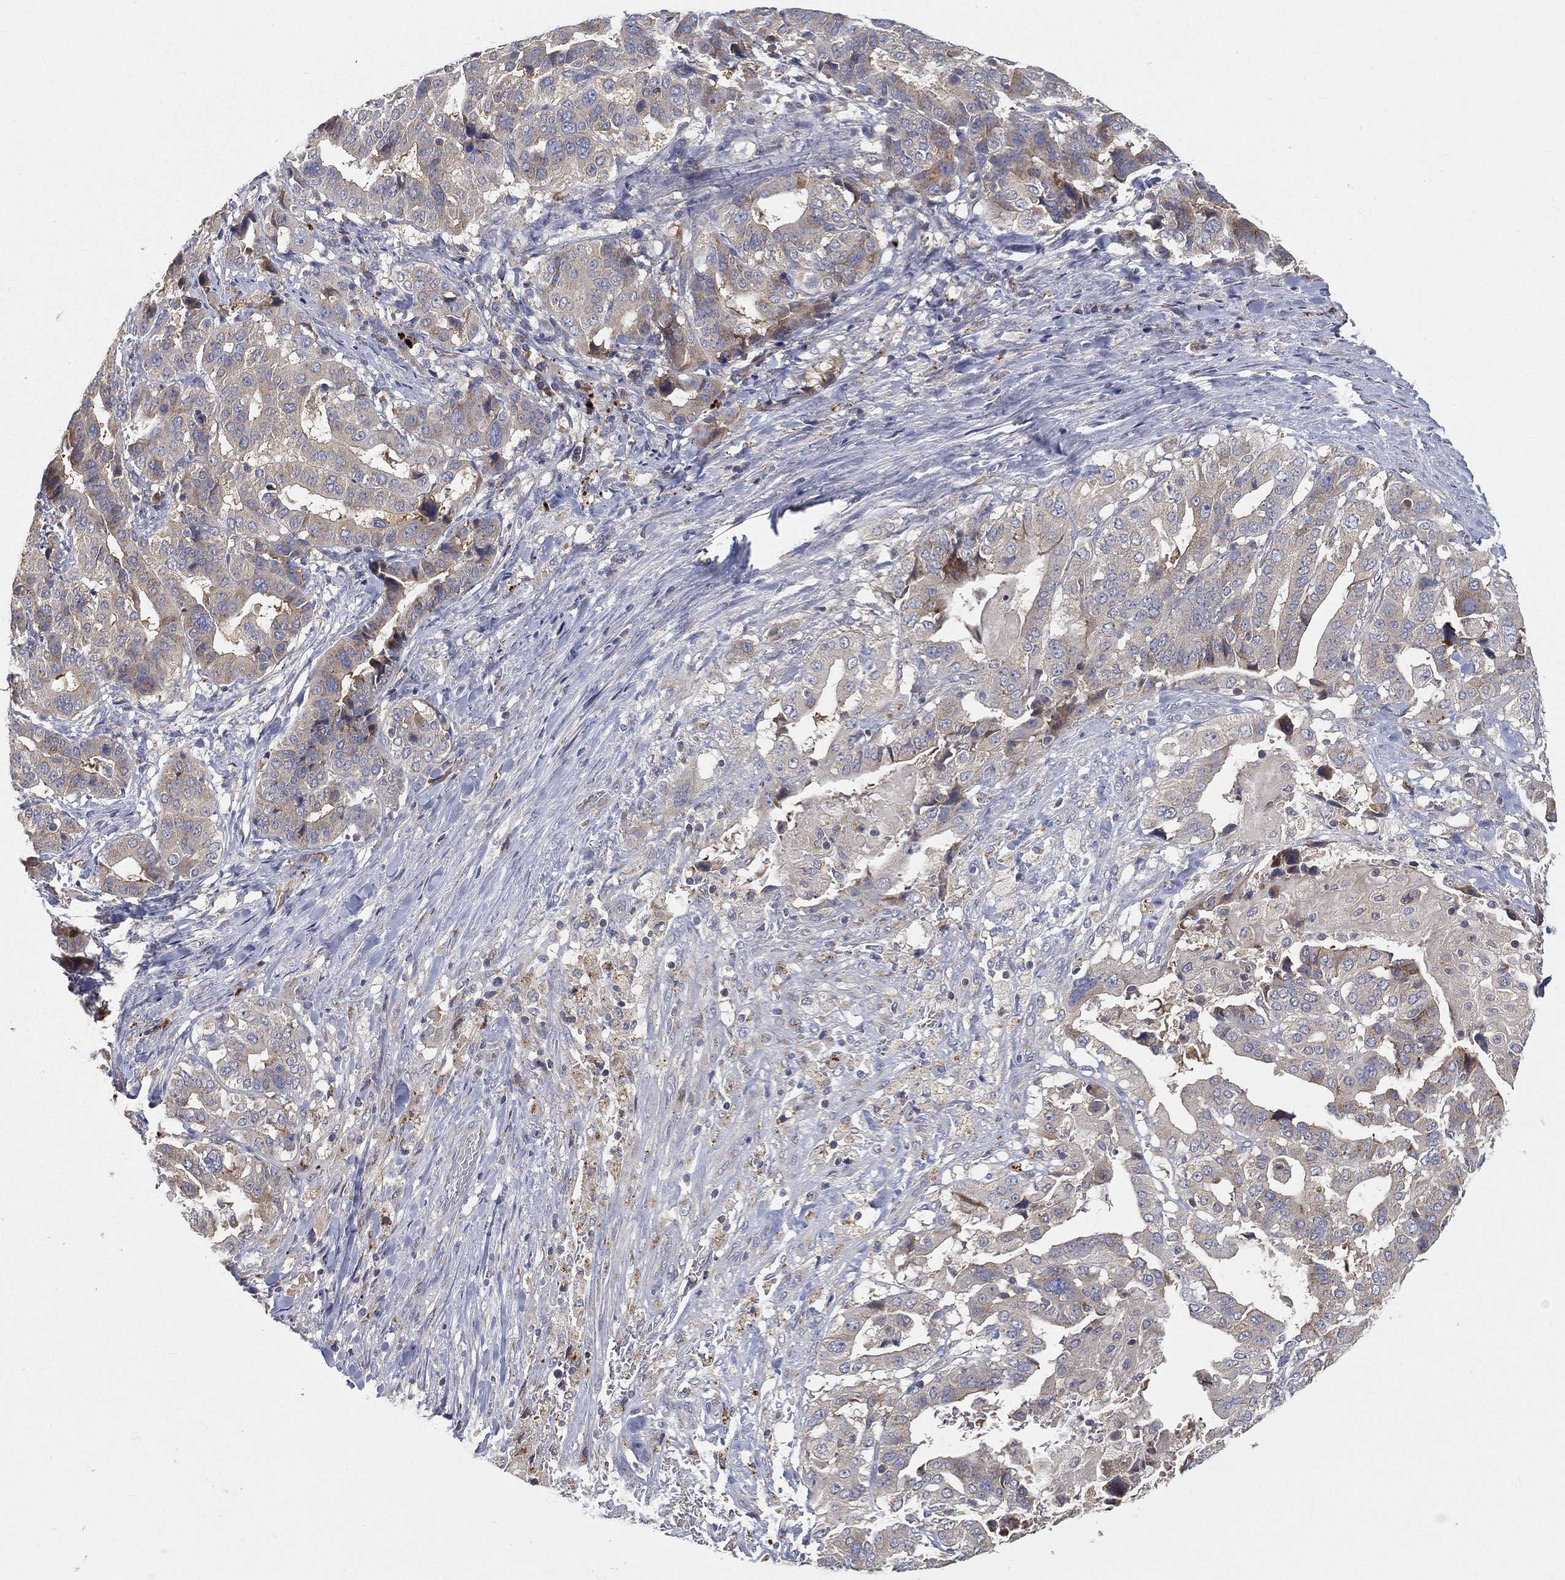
{"staining": {"intensity": "weak", "quantity": "<25%", "location": "cytoplasmic/membranous"}, "tissue": "stomach cancer", "cell_type": "Tumor cells", "image_type": "cancer", "snomed": [{"axis": "morphology", "description": "Adenocarcinoma, NOS"}, {"axis": "topography", "description": "Stomach"}], "caption": "Tumor cells are negative for protein expression in human stomach adenocarcinoma.", "gene": "CTSL", "patient": {"sex": "male", "age": 48}}